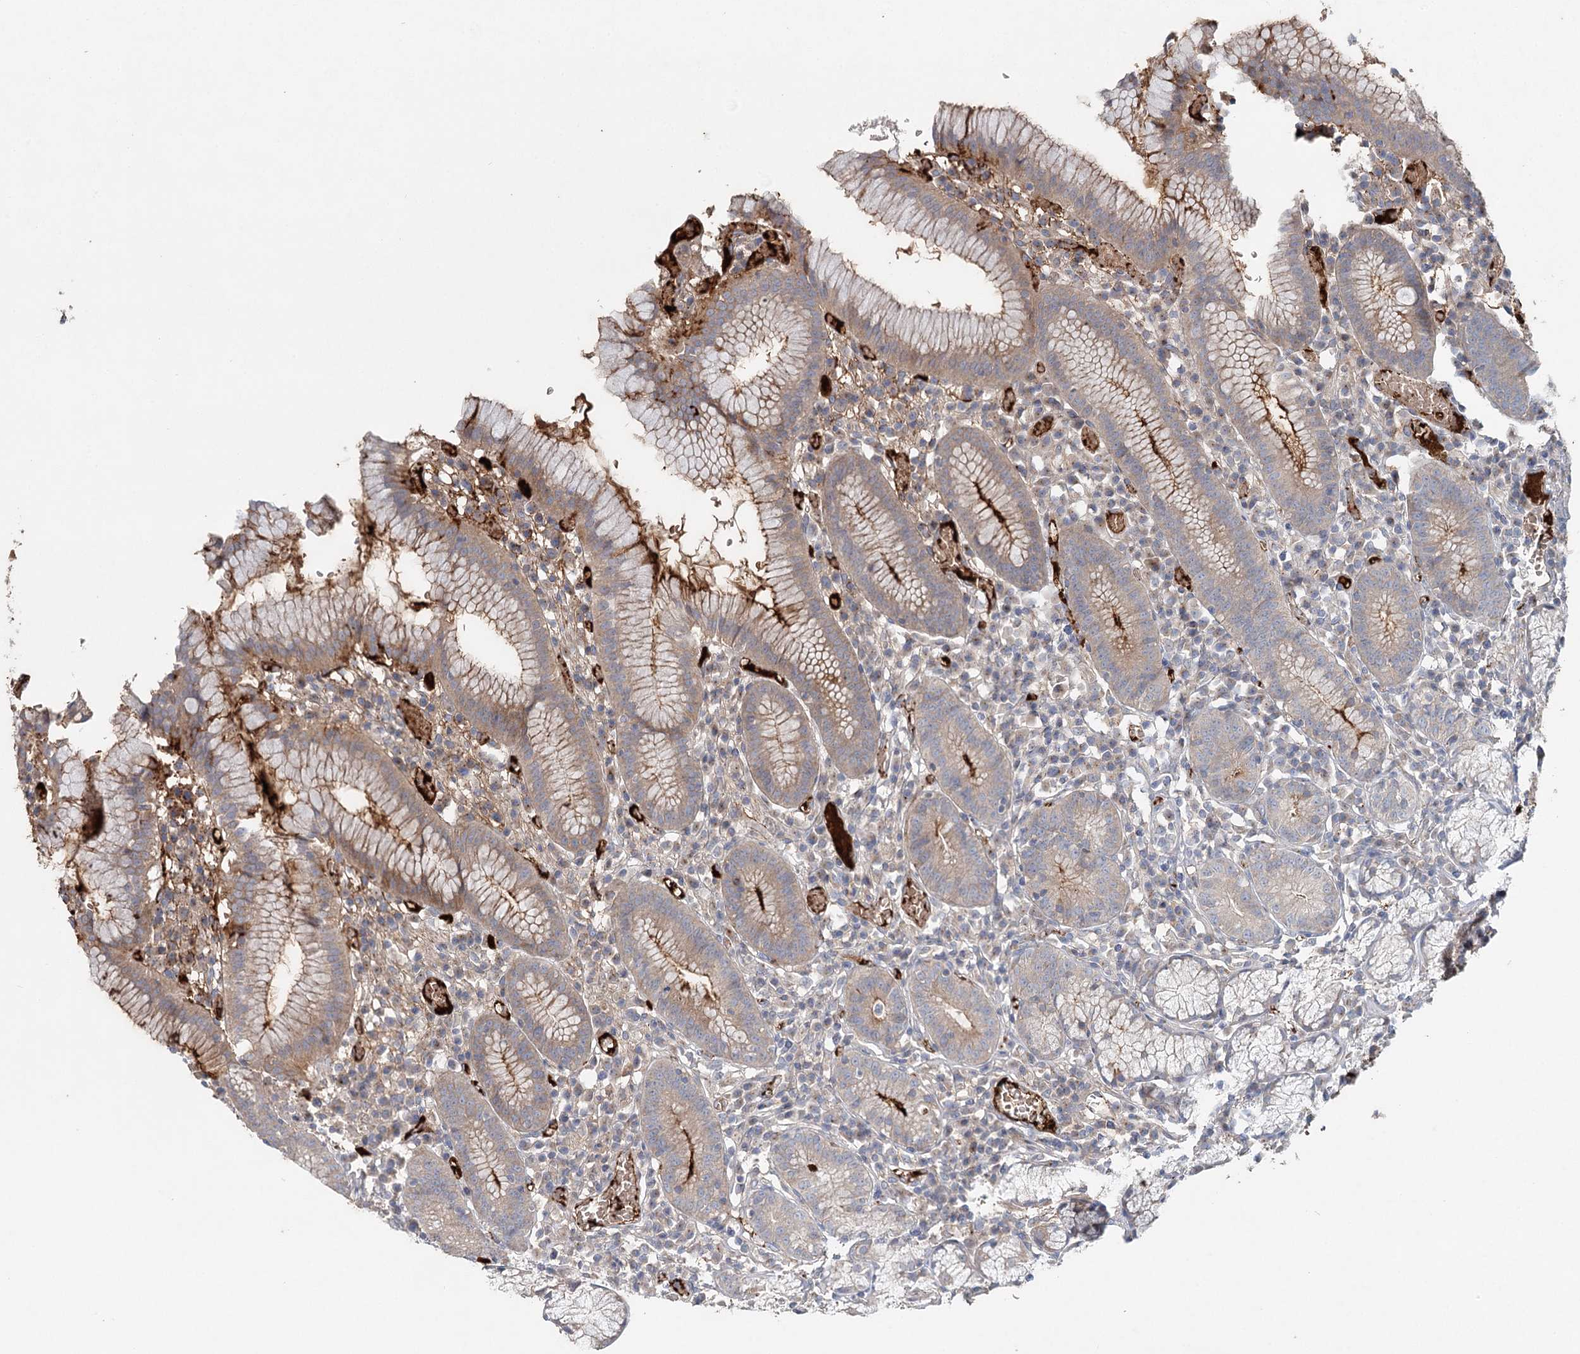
{"staining": {"intensity": "strong", "quantity": "25%-75%", "location": "cytoplasmic/membranous"}, "tissue": "stomach", "cell_type": "Glandular cells", "image_type": "normal", "snomed": [{"axis": "morphology", "description": "Normal tissue, NOS"}, {"axis": "topography", "description": "Stomach"}], "caption": "Stomach was stained to show a protein in brown. There is high levels of strong cytoplasmic/membranous staining in about 25%-75% of glandular cells. (DAB (3,3'-diaminobenzidine) IHC, brown staining for protein, blue staining for nuclei).", "gene": "ALKBH8", "patient": {"sex": "male", "age": 55}}